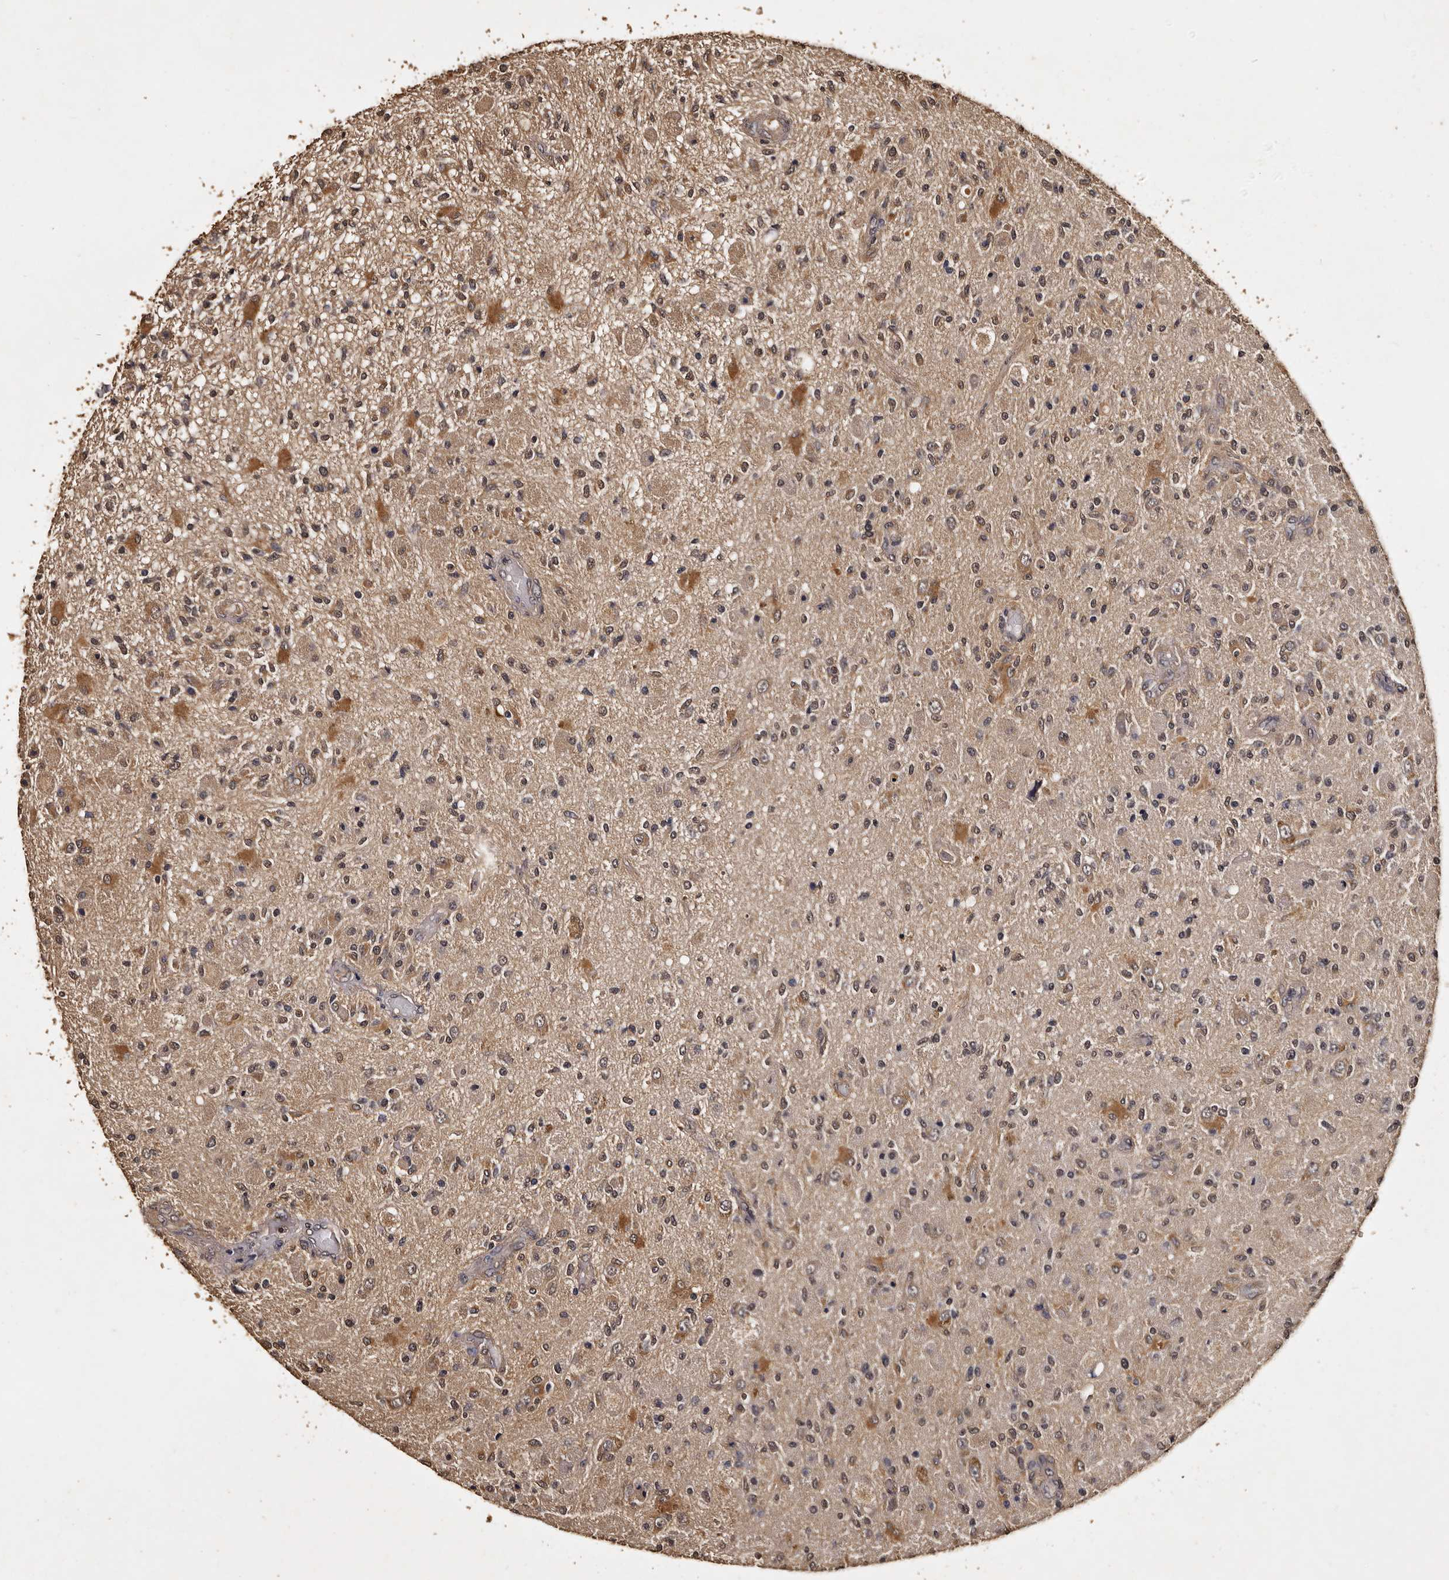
{"staining": {"intensity": "moderate", "quantity": "<25%", "location": "cytoplasmic/membranous,nuclear"}, "tissue": "glioma", "cell_type": "Tumor cells", "image_type": "cancer", "snomed": [{"axis": "morphology", "description": "Normal tissue, NOS"}, {"axis": "morphology", "description": "Glioma, malignant, High grade"}, {"axis": "topography", "description": "Cerebral cortex"}], "caption": "Immunohistochemistry of human glioma shows low levels of moderate cytoplasmic/membranous and nuclear staining in about <25% of tumor cells.", "gene": "PARS2", "patient": {"sex": "male", "age": 77}}